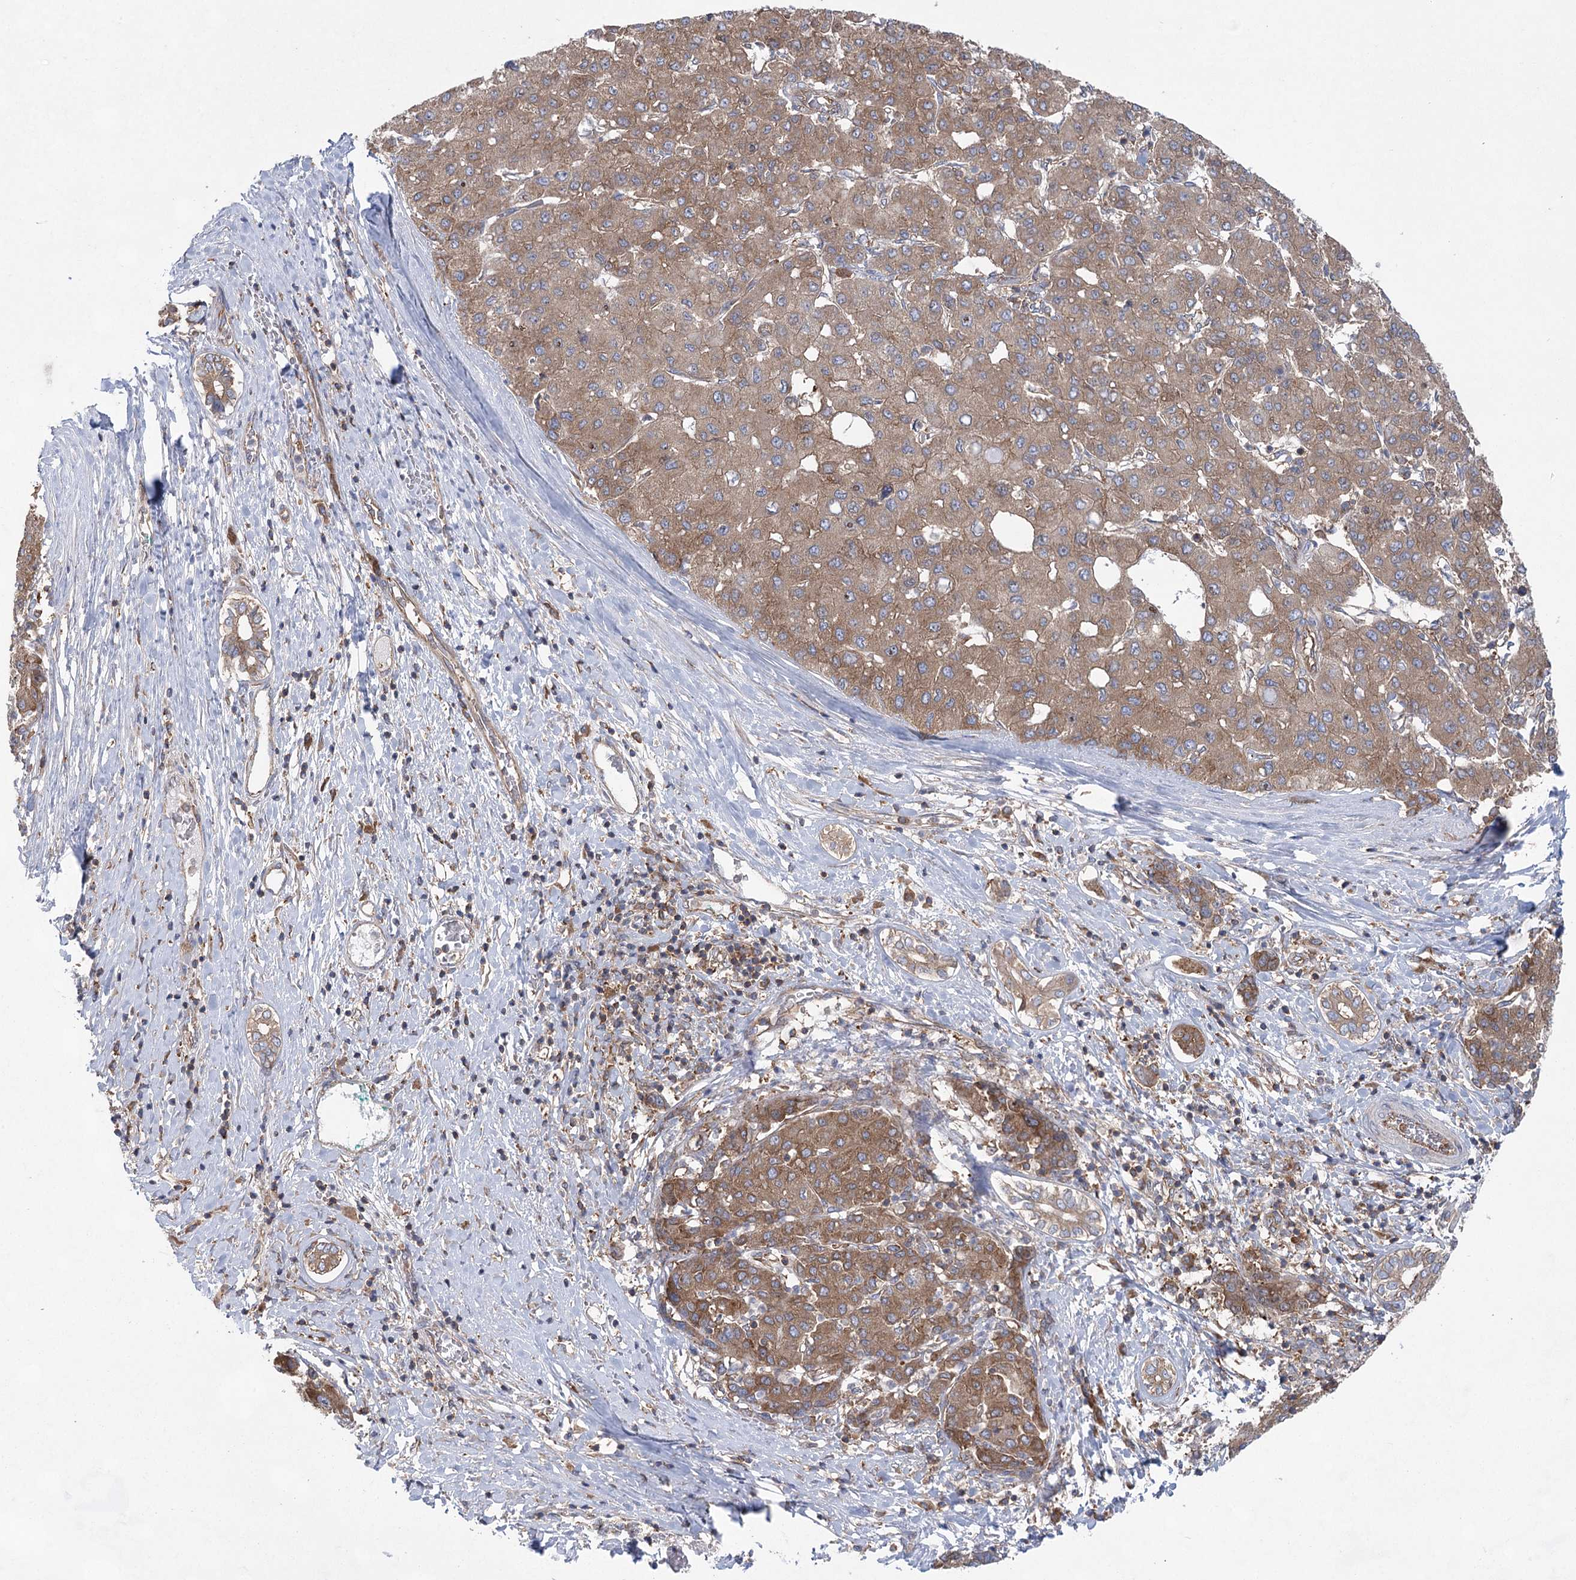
{"staining": {"intensity": "moderate", "quantity": ">75%", "location": "cytoplasmic/membranous"}, "tissue": "liver cancer", "cell_type": "Tumor cells", "image_type": "cancer", "snomed": [{"axis": "morphology", "description": "Carcinoma, Hepatocellular, NOS"}, {"axis": "topography", "description": "Liver"}], "caption": "Immunohistochemistry (IHC) staining of liver cancer, which displays medium levels of moderate cytoplasmic/membranous staining in approximately >75% of tumor cells indicating moderate cytoplasmic/membranous protein positivity. The staining was performed using DAB (brown) for protein detection and nuclei were counterstained in hematoxylin (blue).", "gene": "EIF3A", "patient": {"sex": "male", "age": 65}}